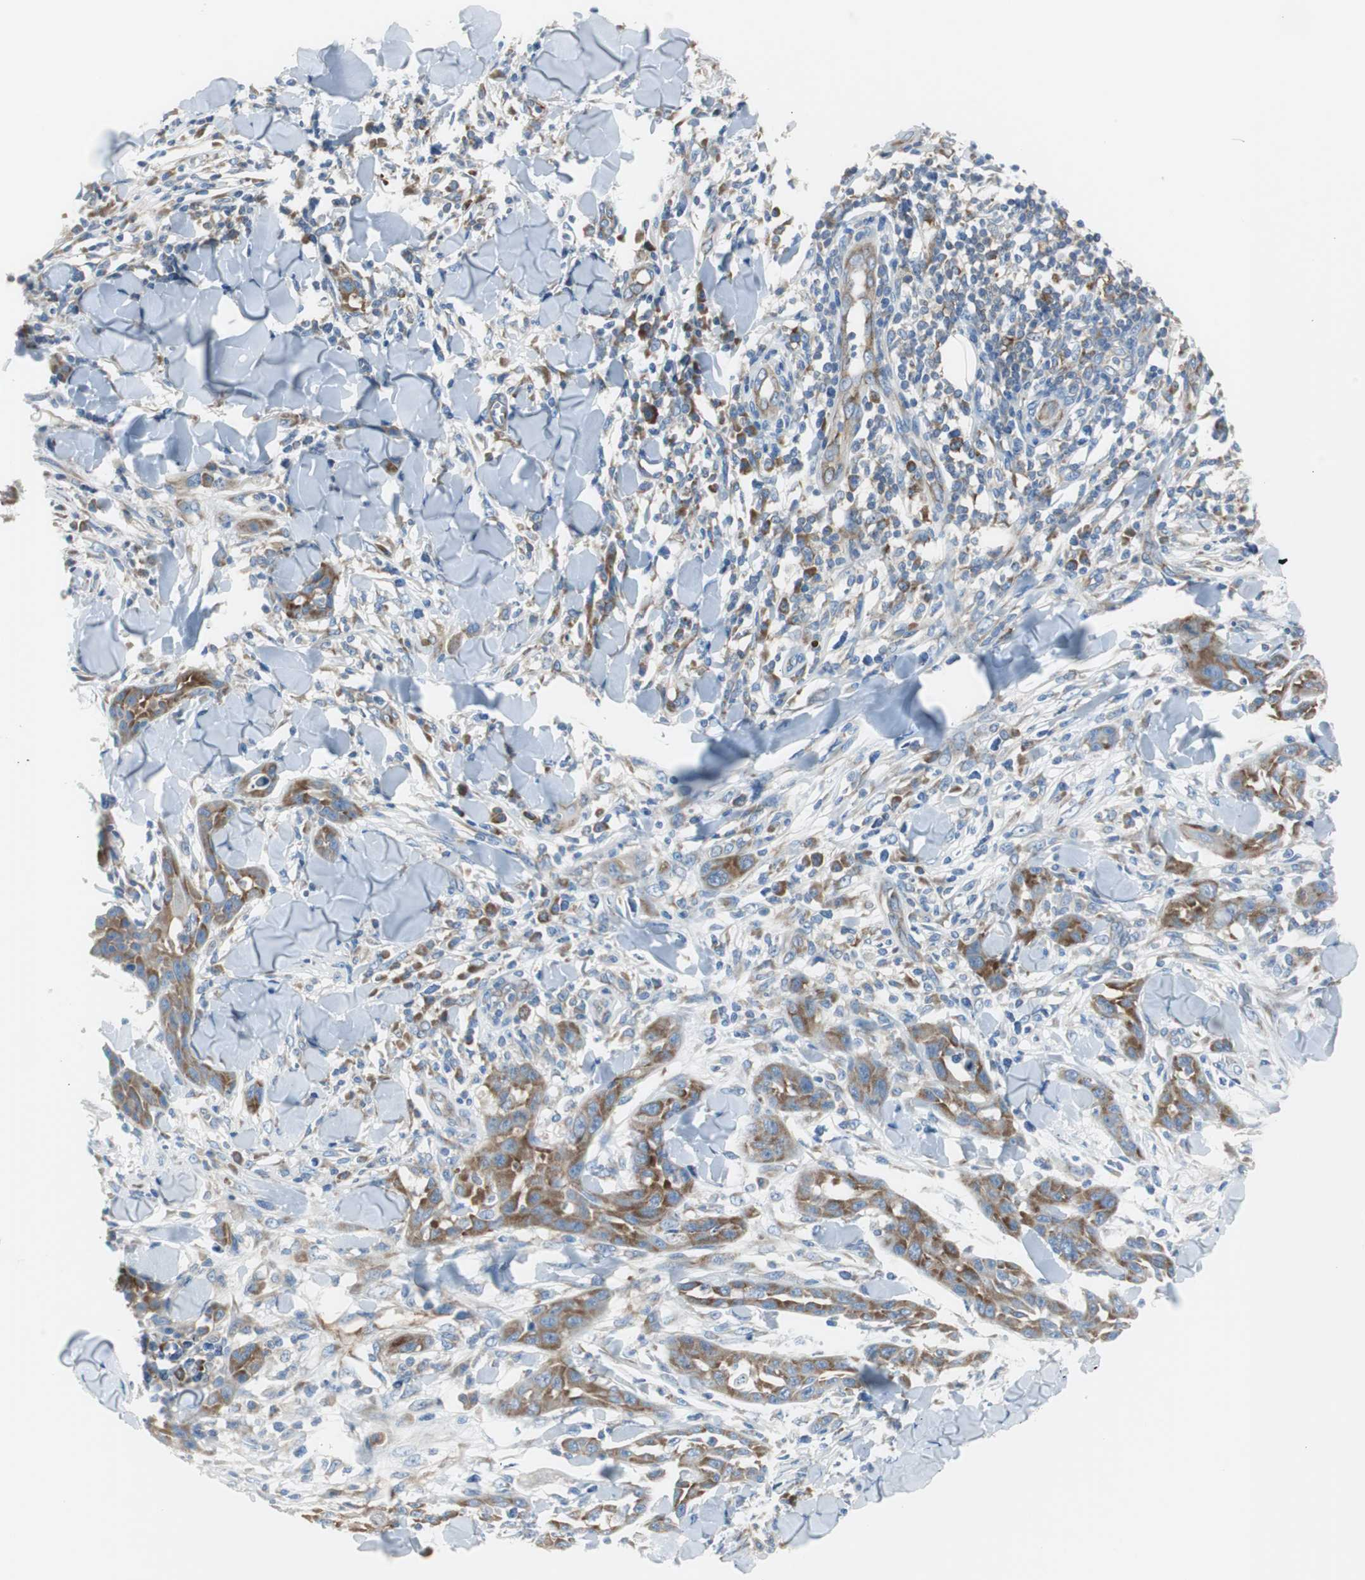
{"staining": {"intensity": "moderate", "quantity": ">75%", "location": "cytoplasmic/membranous"}, "tissue": "skin cancer", "cell_type": "Tumor cells", "image_type": "cancer", "snomed": [{"axis": "morphology", "description": "Squamous cell carcinoma, NOS"}, {"axis": "topography", "description": "Skin"}], "caption": "Immunohistochemistry micrograph of human skin cancer (squamous cell carcinoma) stained for a protein (brown), which demonstrates medium levels of moderate cytoplasmic/membranous staining in about >75% of tumor cells.", "gene": "RPS12", "patient": {"sex": "male", "age": 24}}